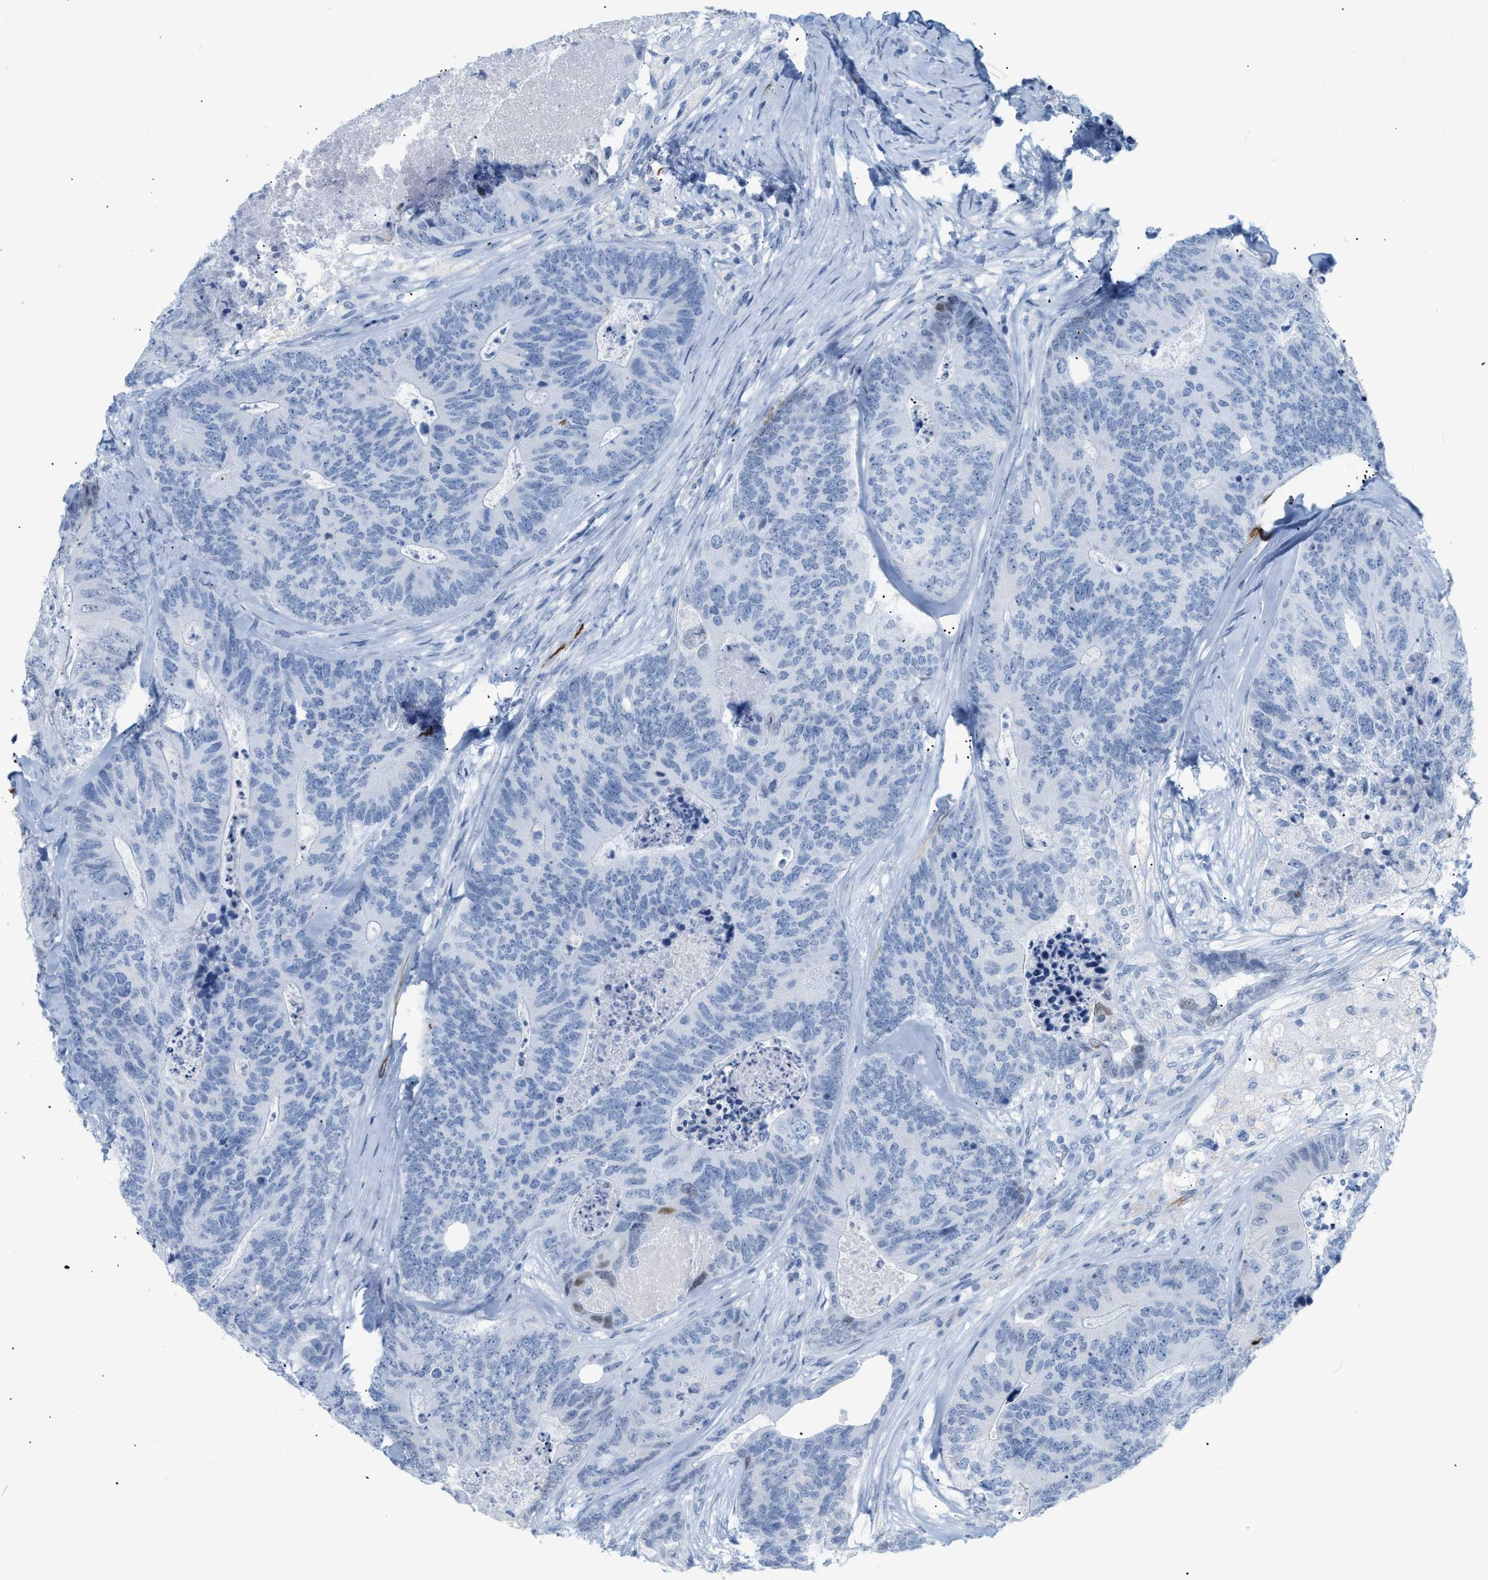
{"staining": {"intensity": "negative", "quantity": "none", "location": "none"}, "tissue": "colorectal cancer", "cell_type": "Tumor cells", "image_type": "cancer", "snomed": [{"axis": "morphology", "description": "Adenocarcinoma, NOS"}, {"axis": "topography", "description": "Colon"}], "caption": "Immunohistochemical staining of colorectal cancer (adenocarcinoma) demonstrates no significant staining in tumor cells.", "gene": "DES", "patient": {"sex": "female", "age": 67}}